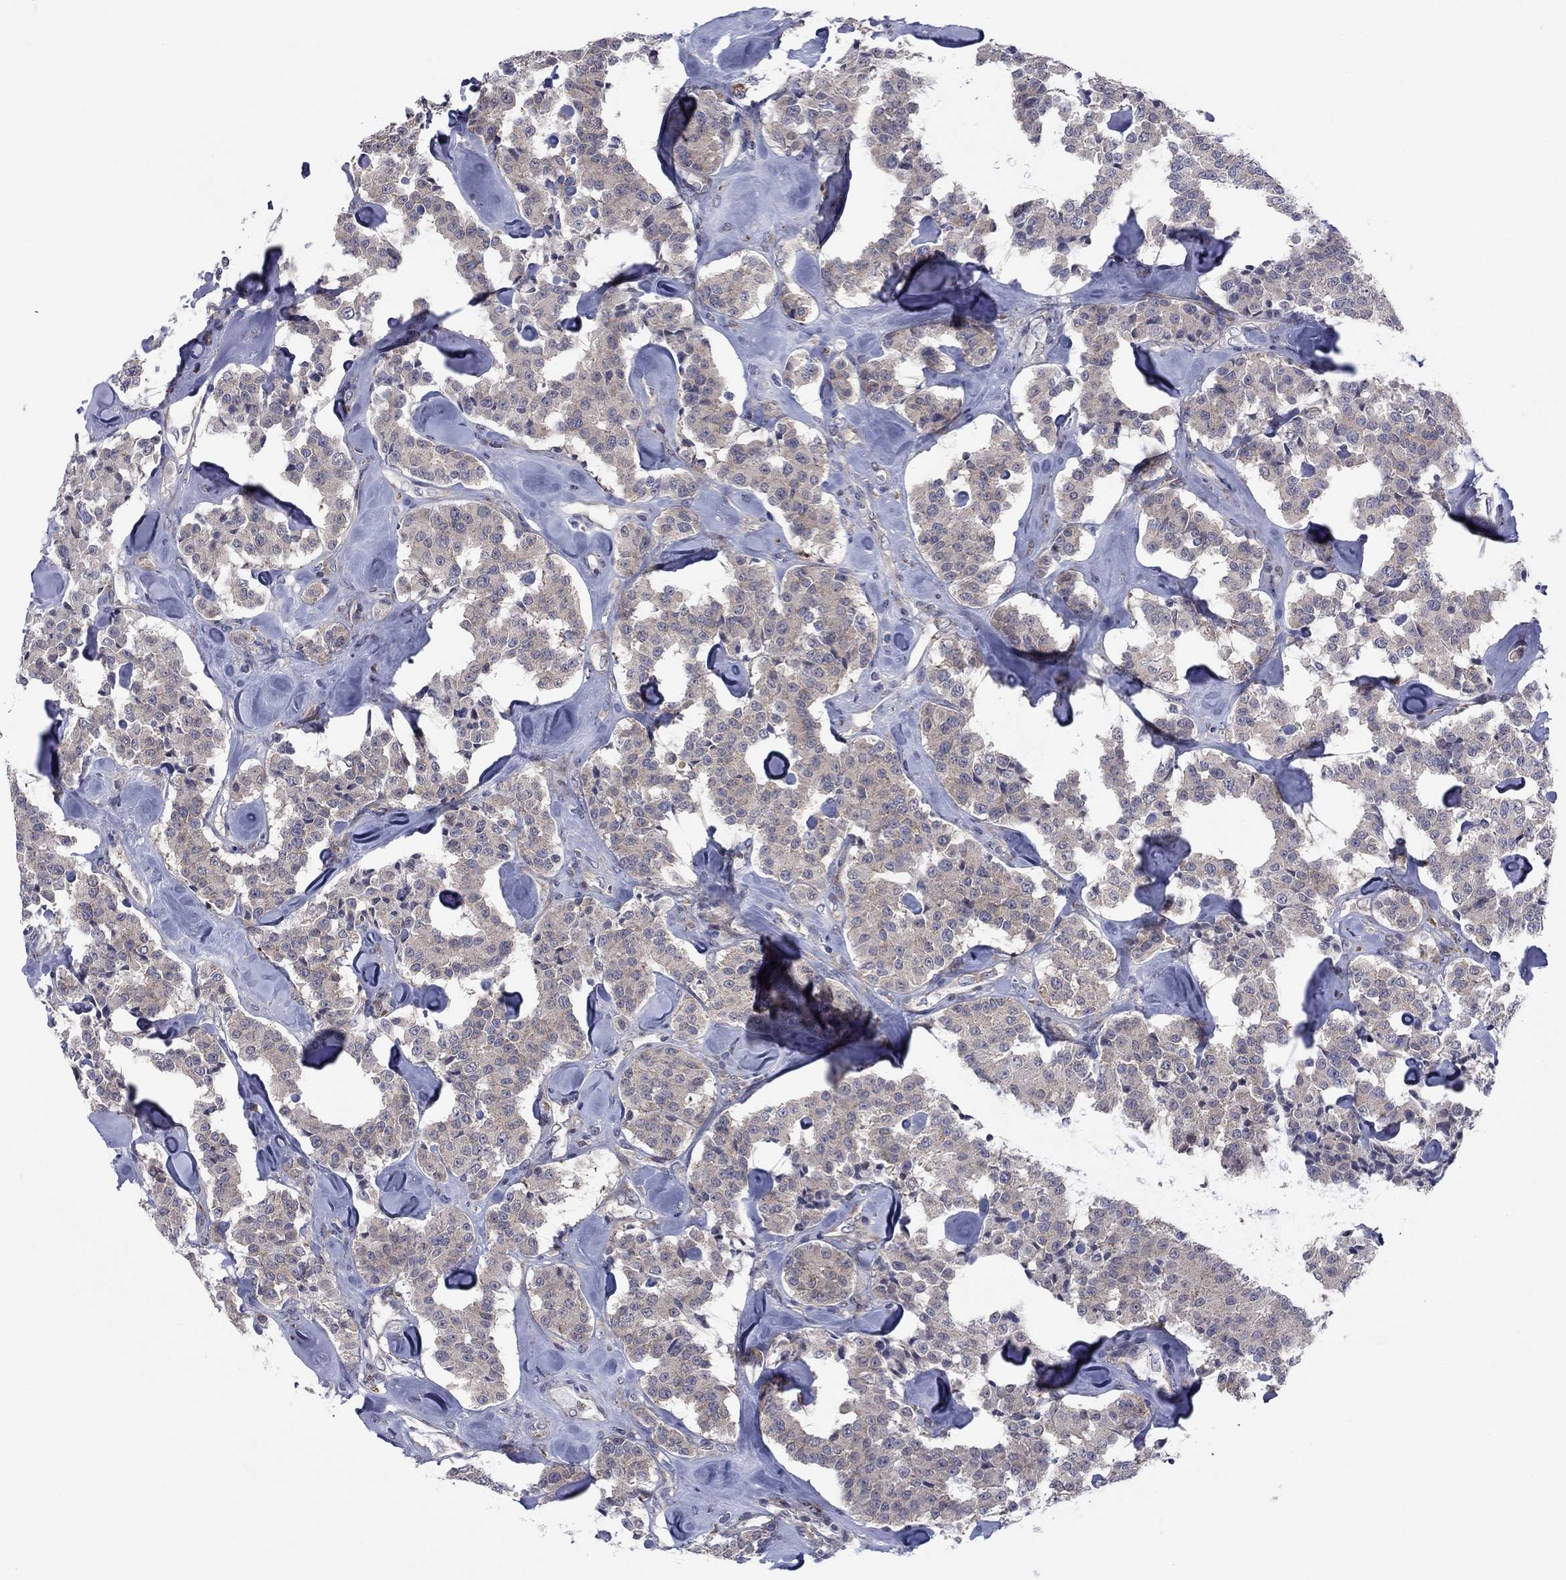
{"staining": {"intensity": "negative", "quantity": "none", "location": "none"}, "tissue": "carcinoid", "cell_type": "Tumor cells", "image_type": "cancer", "snomed": [{"axis": "morphology", "description": "Carcinoid, malignant, NOS"}, {"axis": "topography", "description": "Pancreas"}], "caption": "Tumor cells show no significant protein expression in carcinoid.", "gene": "GPR155", "patient": {"sex": "male", "age": 41}}